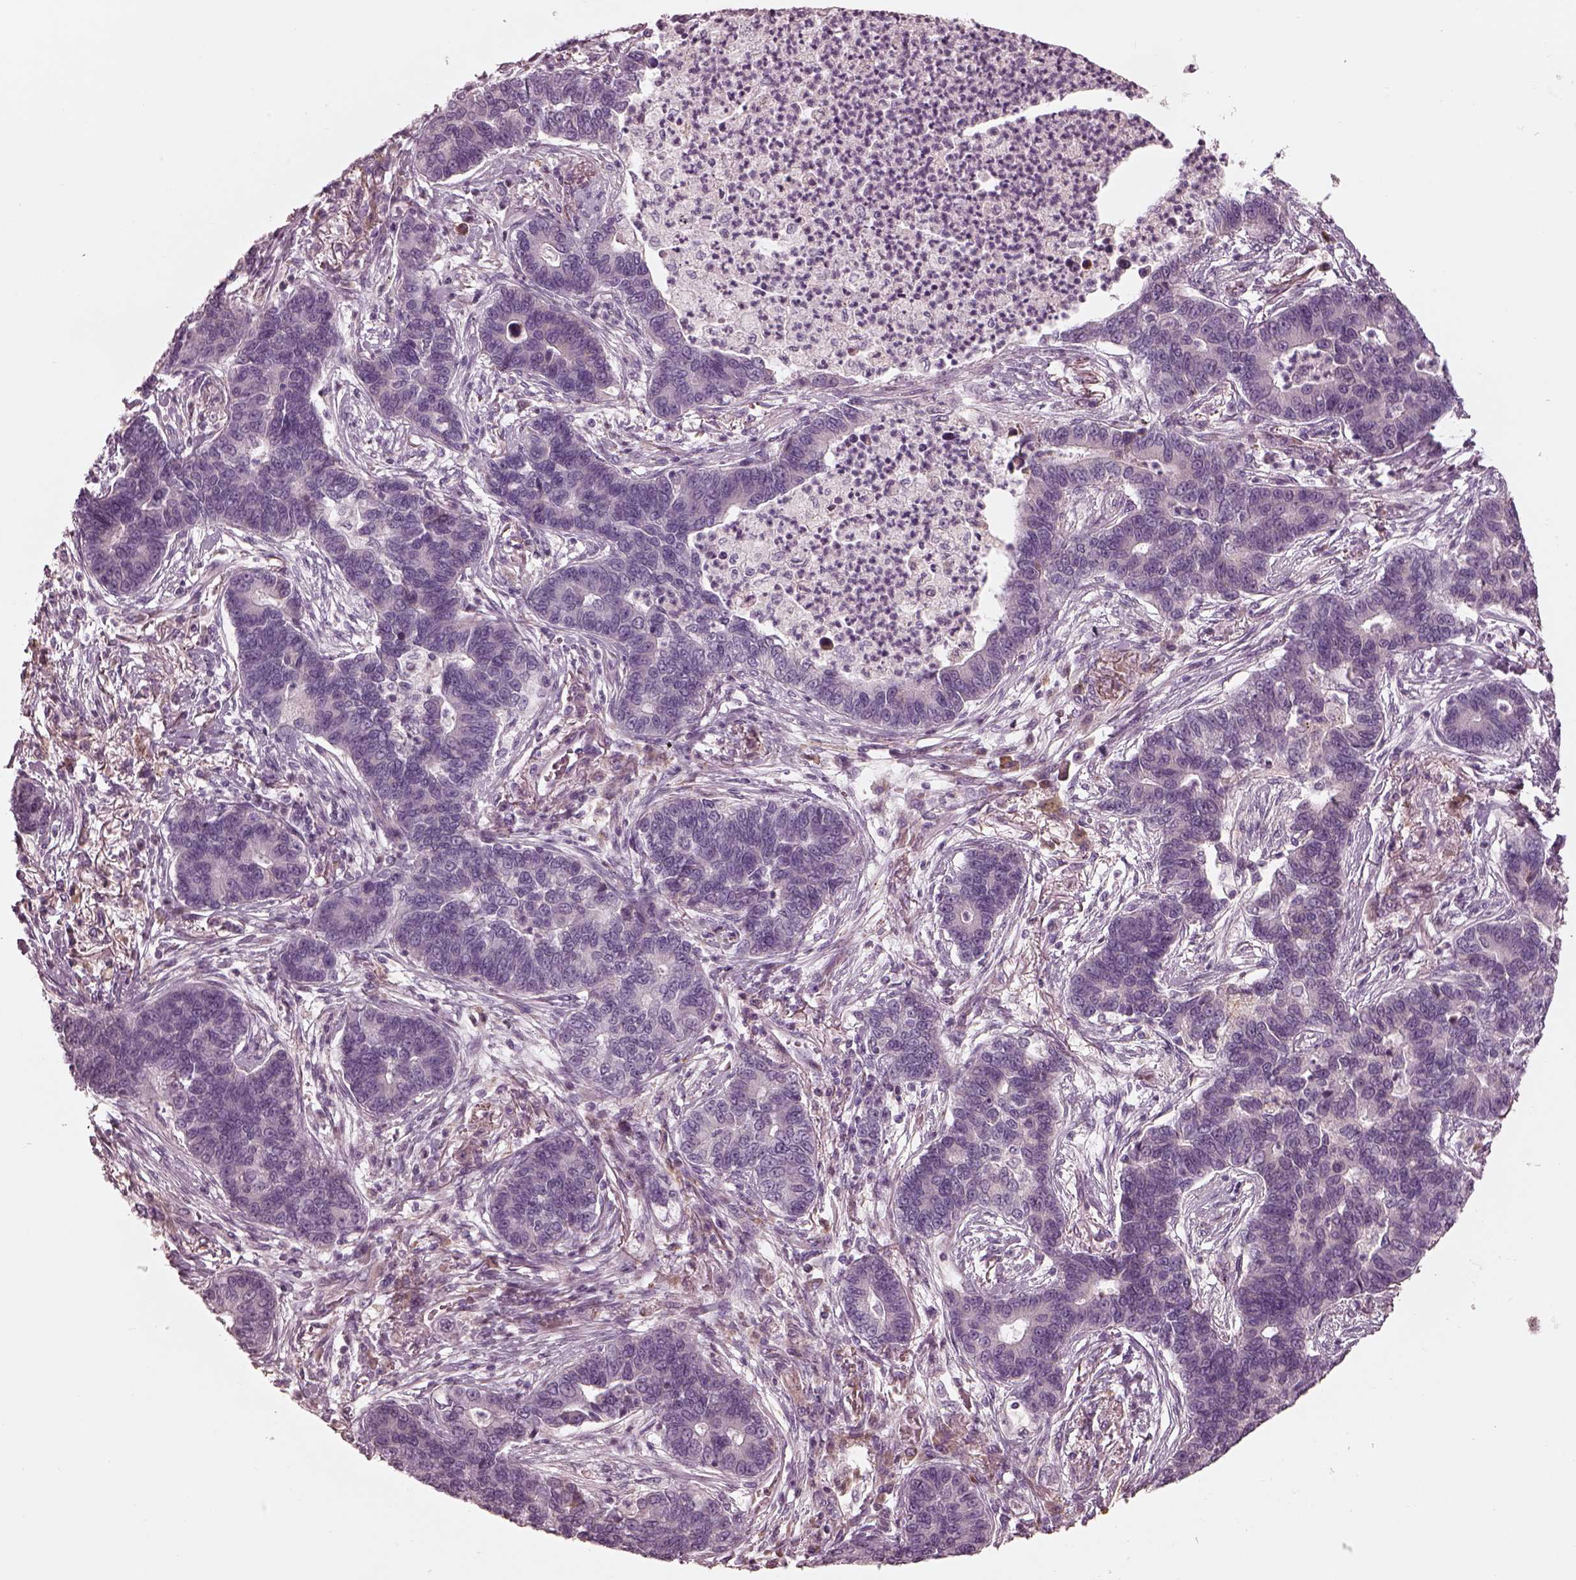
{"staining": {"intensity": "negative", "quantity": "none", "location": "none"}, "tissue": "lung cancer", "cell_type": "Tumor cells", "image_type": "cancer", "snomed": [{"axis": "morphology", "description": "Adenocarcinoma, NOS"}, {"axis": "topography", "description": "Lung"}], "caption": "The IHC image has no significant staining in tumor cells of lung cancer (adenocarcinoma) tissue.", "gene": "CADM2", "patient": {"sex": "female", "age": 57}}